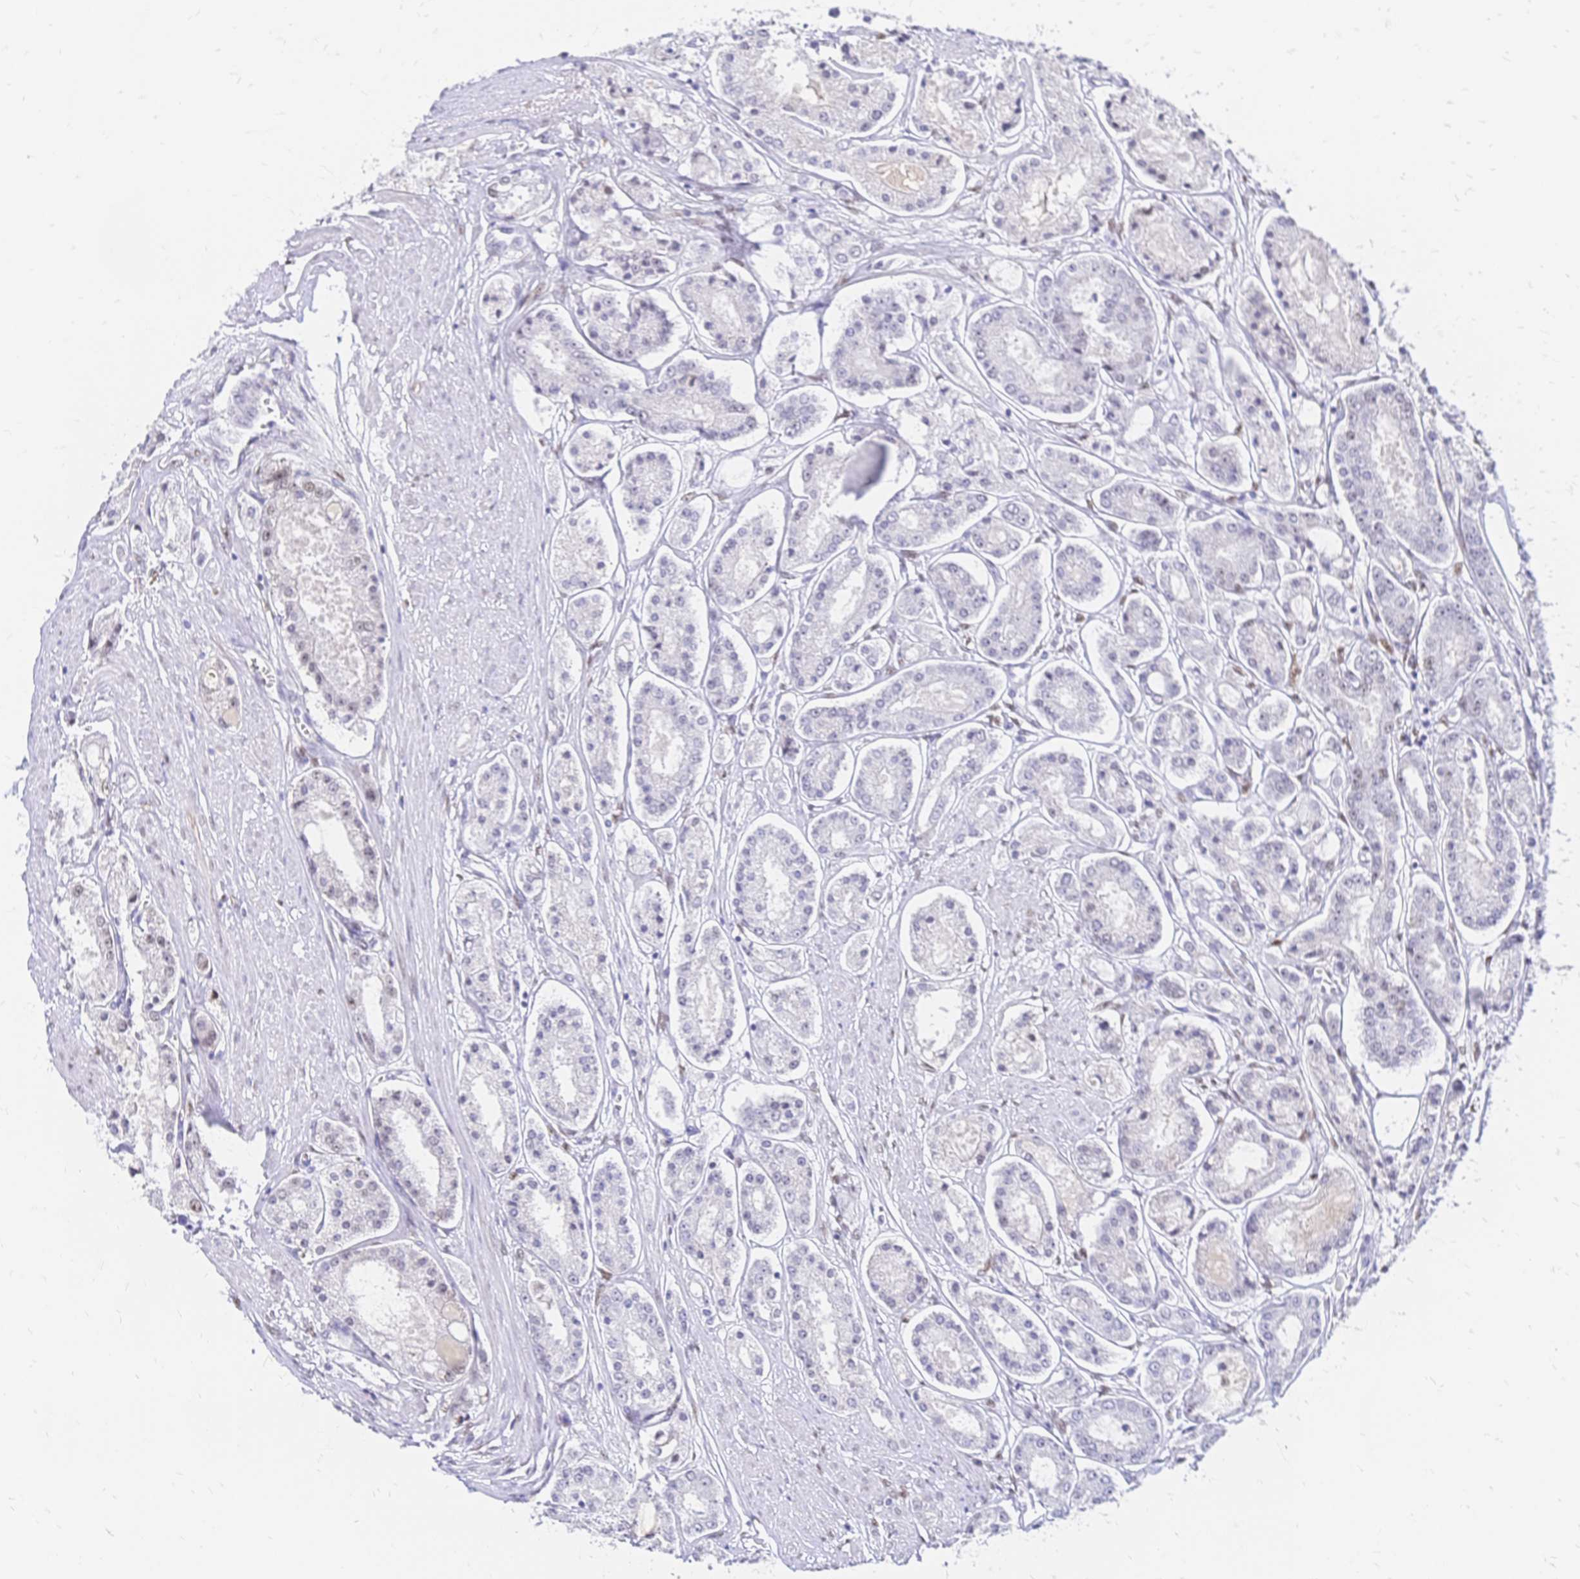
{"staining": {"intensity": "moderate", "quantity": "25%-75%", "location": "nuclear"}, "tissue": "prostate cancer", "cell_type": "Tumor cells", "image_type": "cancer", "snomed": [{"axis": "morphology", "description": "Adenocarcinoma, High grade"}, {"axis": "topography", "description": "Prostate"}], "caption": "A brown stain highlights moderate nuclear positivity of a protein in prostate cancer tumor cells.", "gene": "NFIC", "patient": {"sex": "male", "age": 66}}